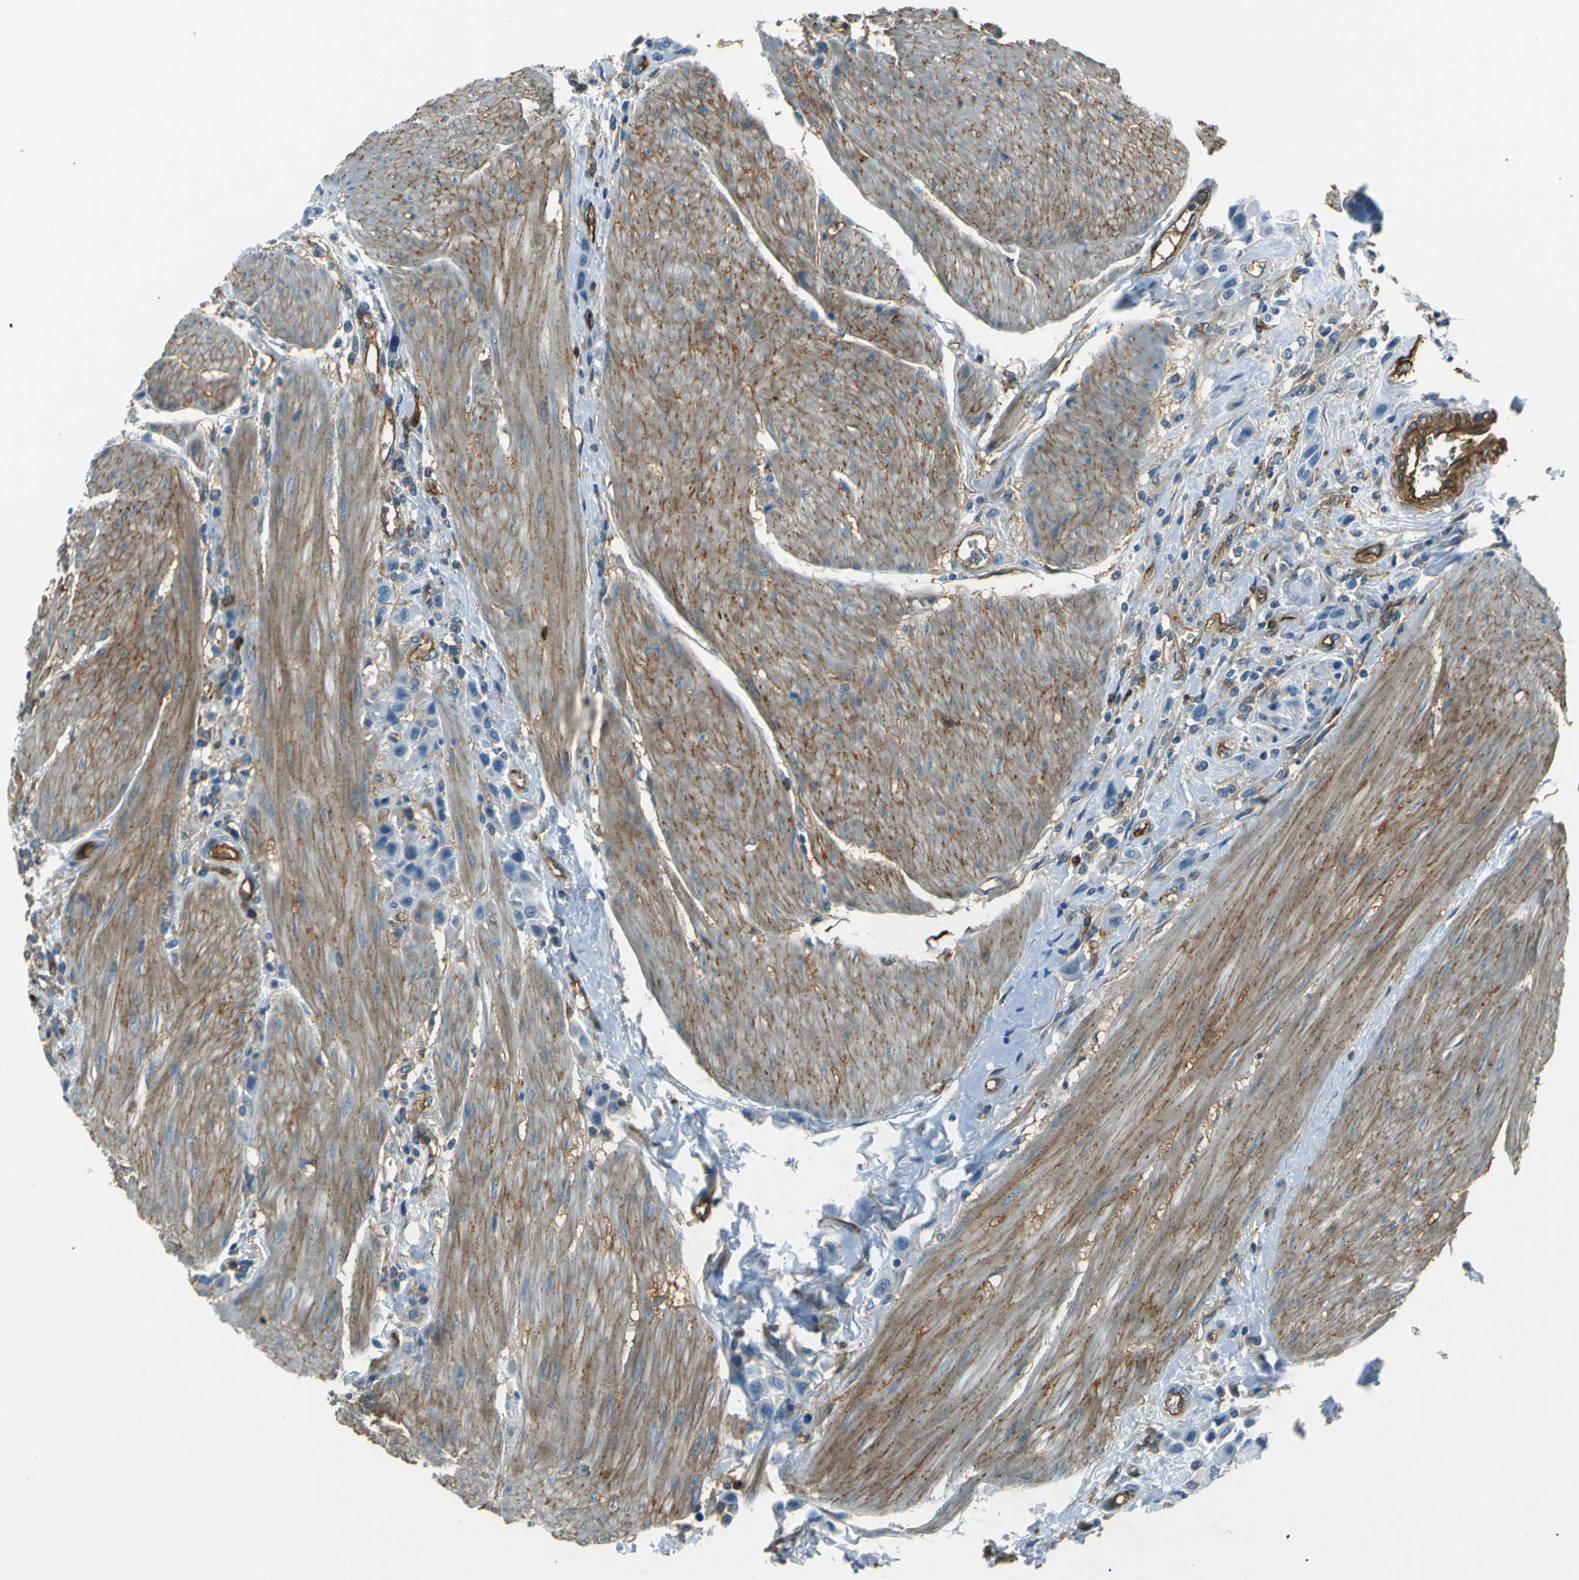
{"staining": {"intensity": "negative", "quantity": "none", "location": "none"}, "tissue": "urothelial cancer", "cell_type": "Tumor cells", "image_type": "cancer", "snomed": [{"axis": "morphology", "description": "Urothelial carcinoma, High grade"}, {"axis": "topography", "description": "Urinary bladder"}], "caption": "Urothelial carcinoma (high-grade) stained for a protein using immunohistochemistry exhibits no expression tumor cells.", "gene": "ENTPD1", "patient": {"sex": "male", "age": 50}}